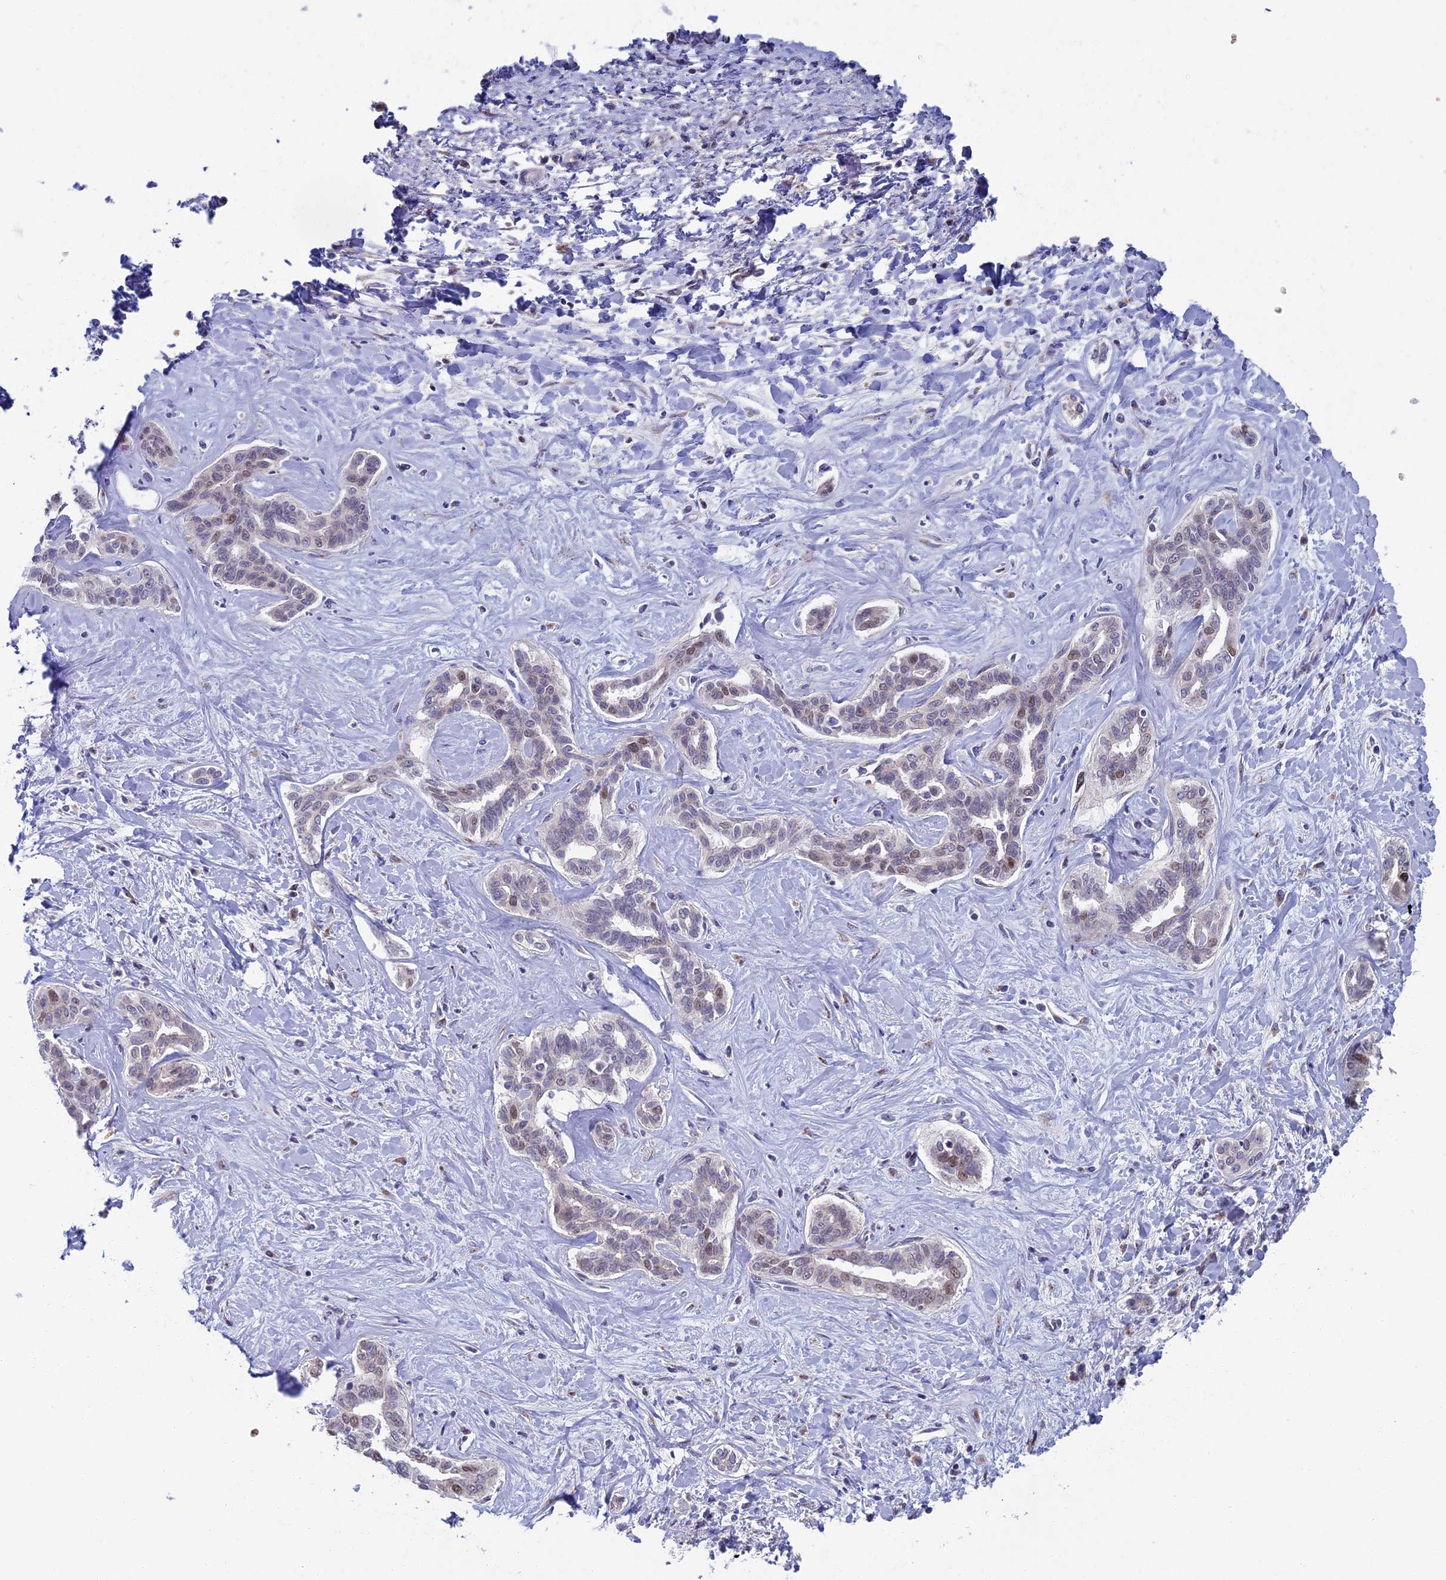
{"staining": {"intensity": "moderate", "quantity": "<25%", "location": "nuclear"}, "tissue": "liver cancer", "cell_type": "Tumor cells", "image_type": "cancer", "snomed": [{"axis": "morphology", "description": "Cholangiocarcinoma"}, {"axis": "topography", "description": "Liver"}], "caption": "This micrograph displays liver cancer (cholangiocarcinoma) stained with IHC to label a protein in brown. The nuclear of tumor cells show moderate positivity for the protein. Nuclei are counter-stained blue.", "gene": "LIG1", "patient": {"sex": "female", "age": 77}}